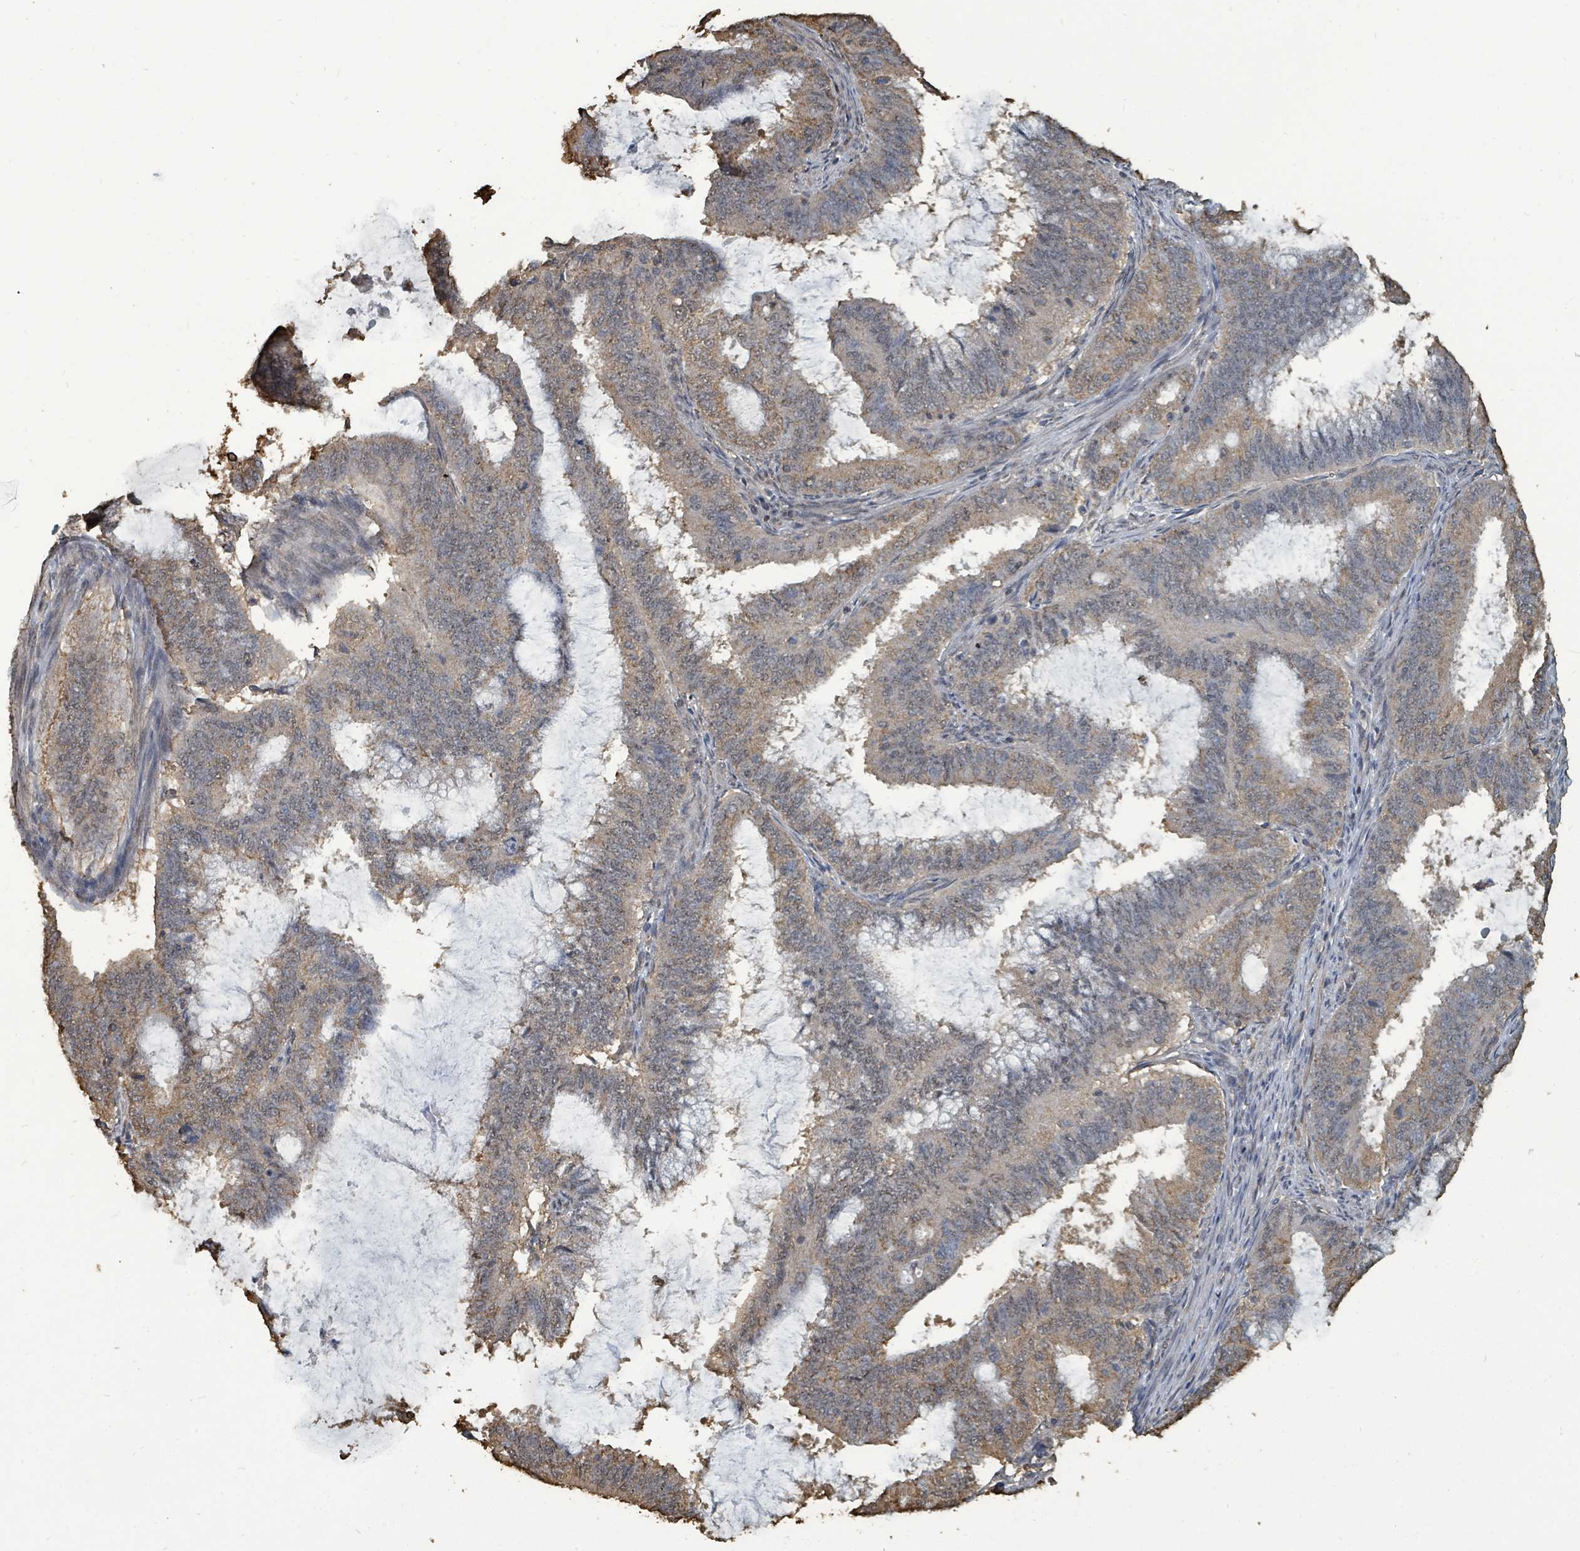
{"staining": {"intensity": "weak", "quantity": "25%-75%", "location": "cytoplasmic/membranous"}, "tissue": "endometrial cancer", "cell_type": "Tumor cells", "image_type": "cancer", "snomed": [{"axis": "morphology", "description": "Adenocarcinoma, NOS"}, {"axis": "topography", "description": "Endometrium"}], "caption": "A high-resolution photomicrograph shows immunohistochemistry (IHC) staining of endometrial cancer (adenocarcinoma), which reveals weak cytoplasmic/membranous positivity in about 25%-75% of tumor cells.", "gene": "C6orf52", "patient": {"sex": "female", "age": 51}}